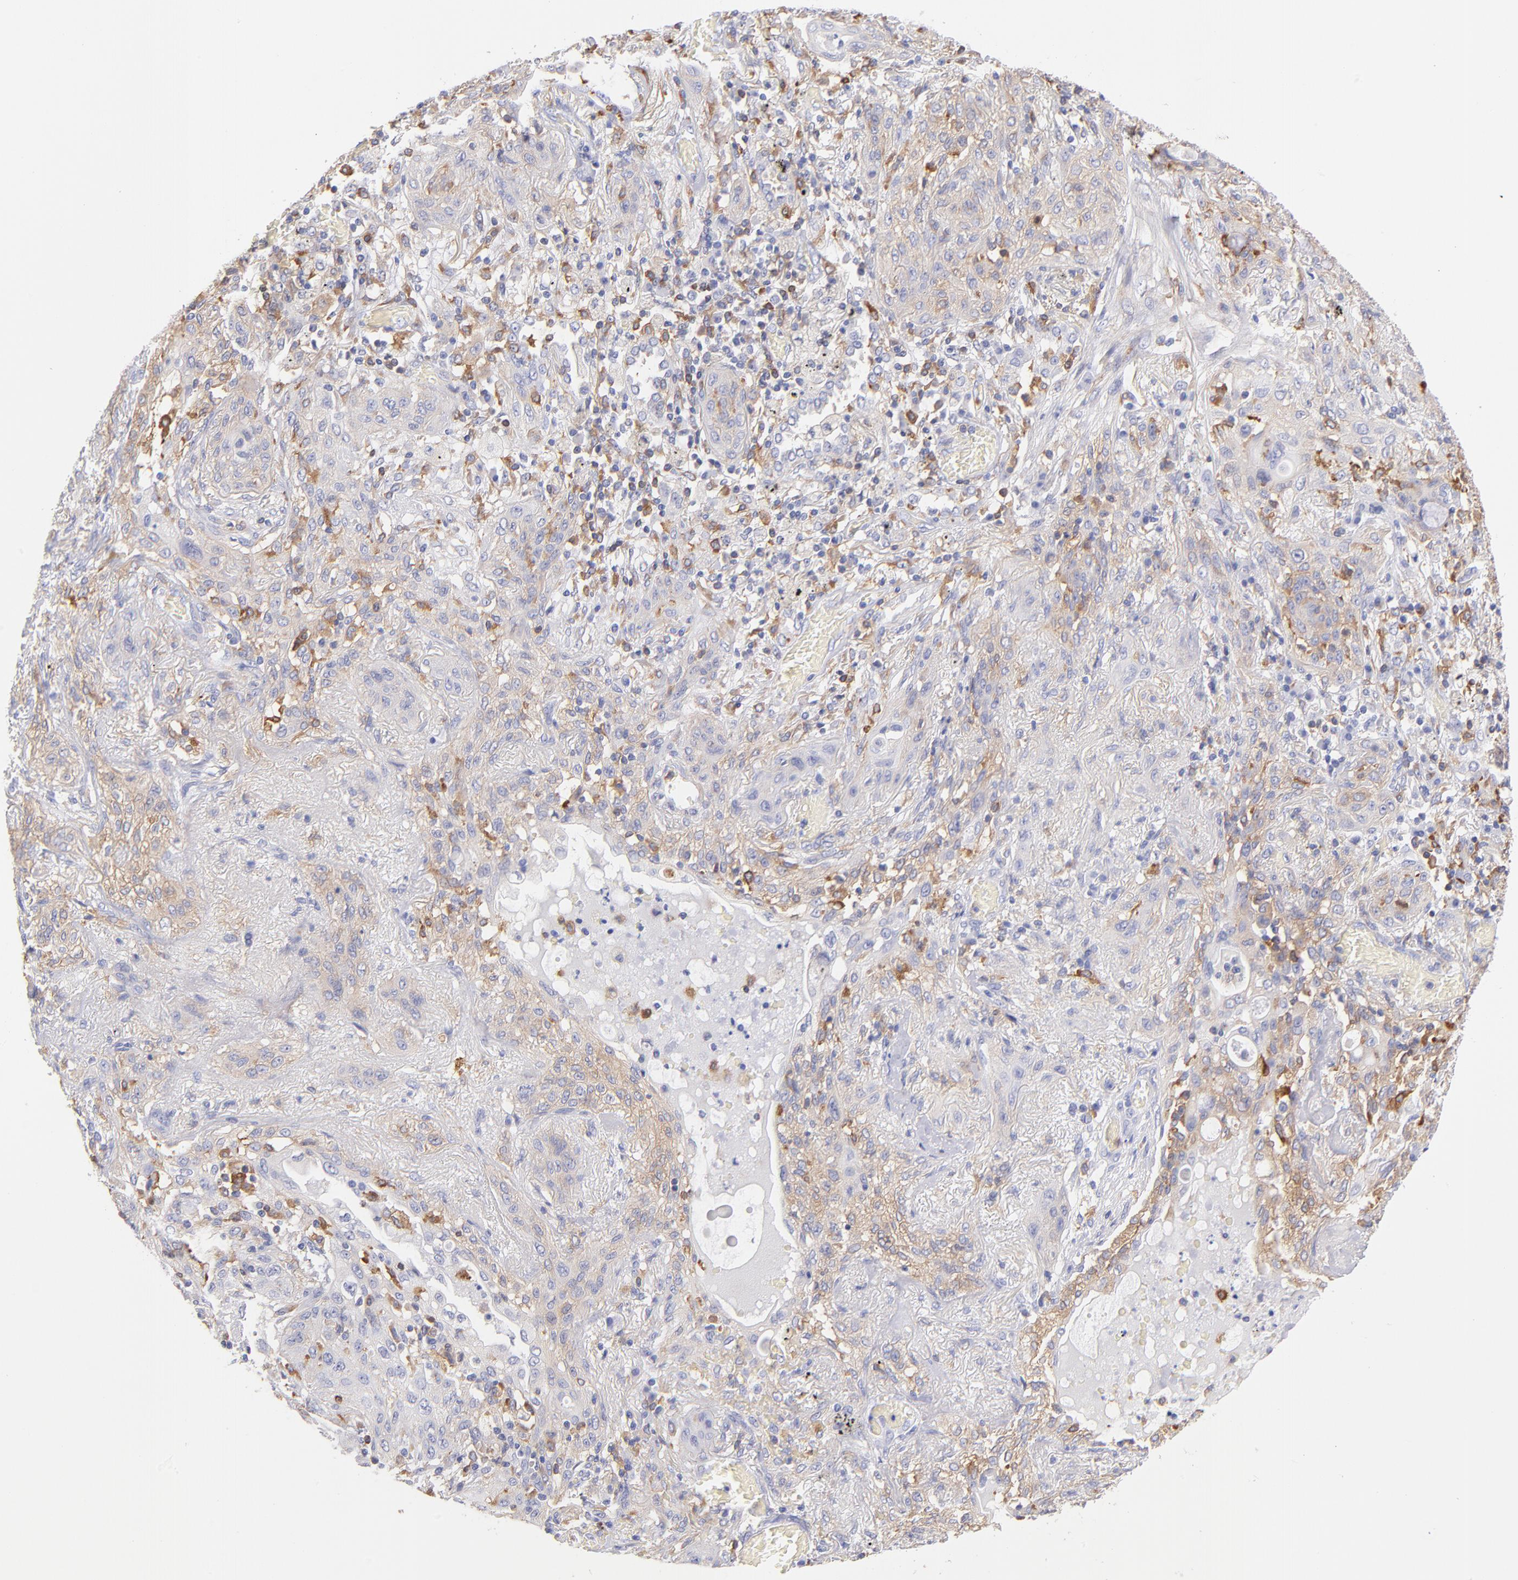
{"staining": {"intensity": "weak", "quantity": "25%-75%", "location": "cytoplasmic/membranous"}, "tissue": "lung cancer", "cell_type": "Tumor cells", "image_type": "cancer", "snomed": [{"axis": "morphology", "description": "Squamous cell carcinoma, NOS"}, {"axis": "topography", "description": "Lung"}], "caption": "A high-resolution image shows immunohistochemistry (IHC) staining of lung cancer (squamous cell carcinoma), which shows weak cytoplasmic/membranous expression in approximately 25%-75% of tumor cells.", "gene": "PRKCA", "patient": {"sex": "female", "age": 47}}